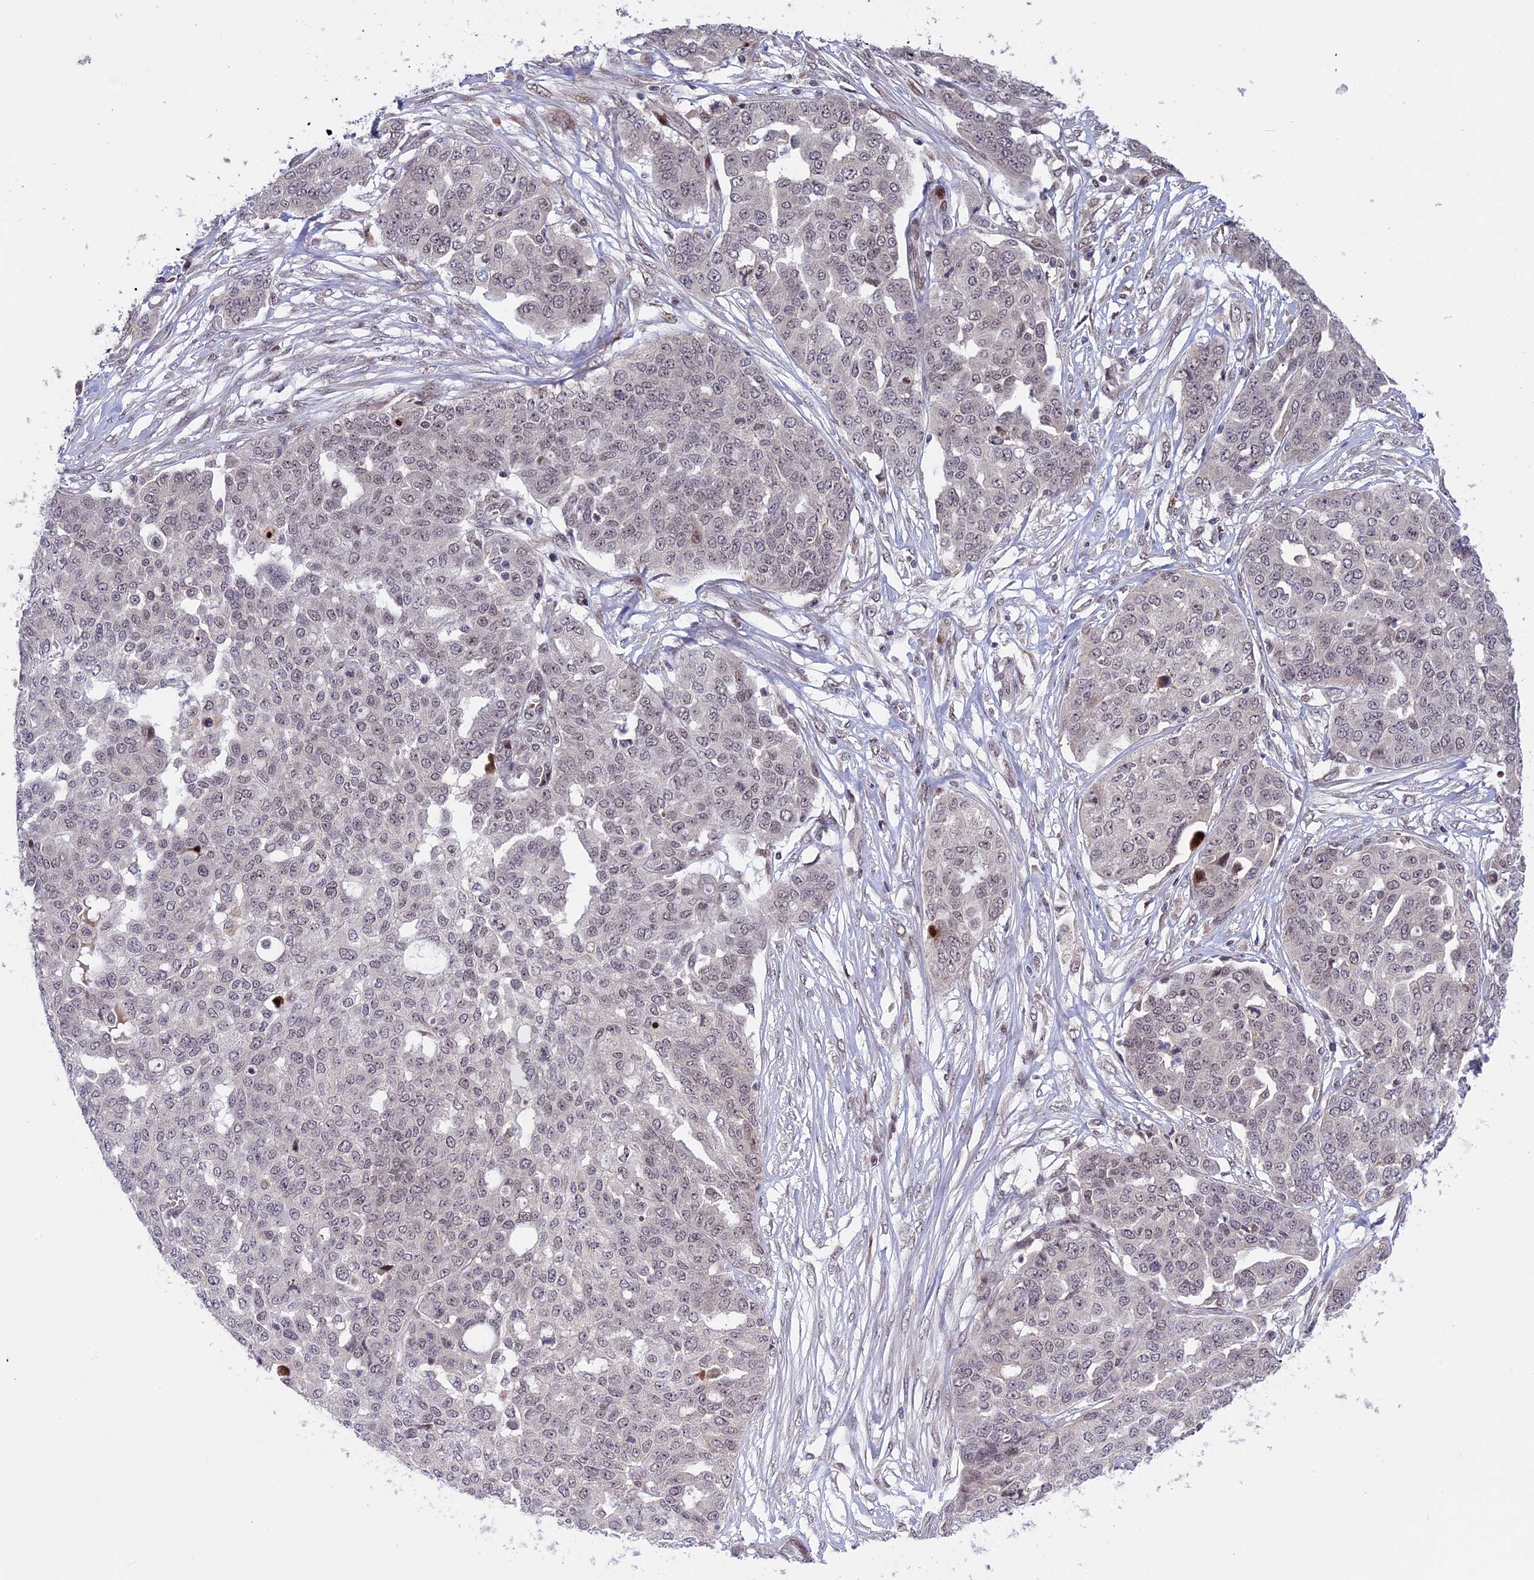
{"staining": {"intensity": "weak", "quantity": "25%-75%", "location": "nuclear"}, "tissue": "ovarian cancer", "cell_type": "Tumor cells", "image_type": "cancer", "snomed": [{"axis": "morphology", "description": "Cystadenocarcinoma, serous, NOS"}, {"axis": "topography", "description": "Soft tissue"}, {"axis": "topography", "description": "Ovary"}], "caption": "Weak nuclear staining for a protein is present in approximately 25%-75% of tumor cells of ovarian serous cystadenocarcinoma using IHC.", "gene": "POLR2C", "patient": {"sex": "female", "age": 57}}